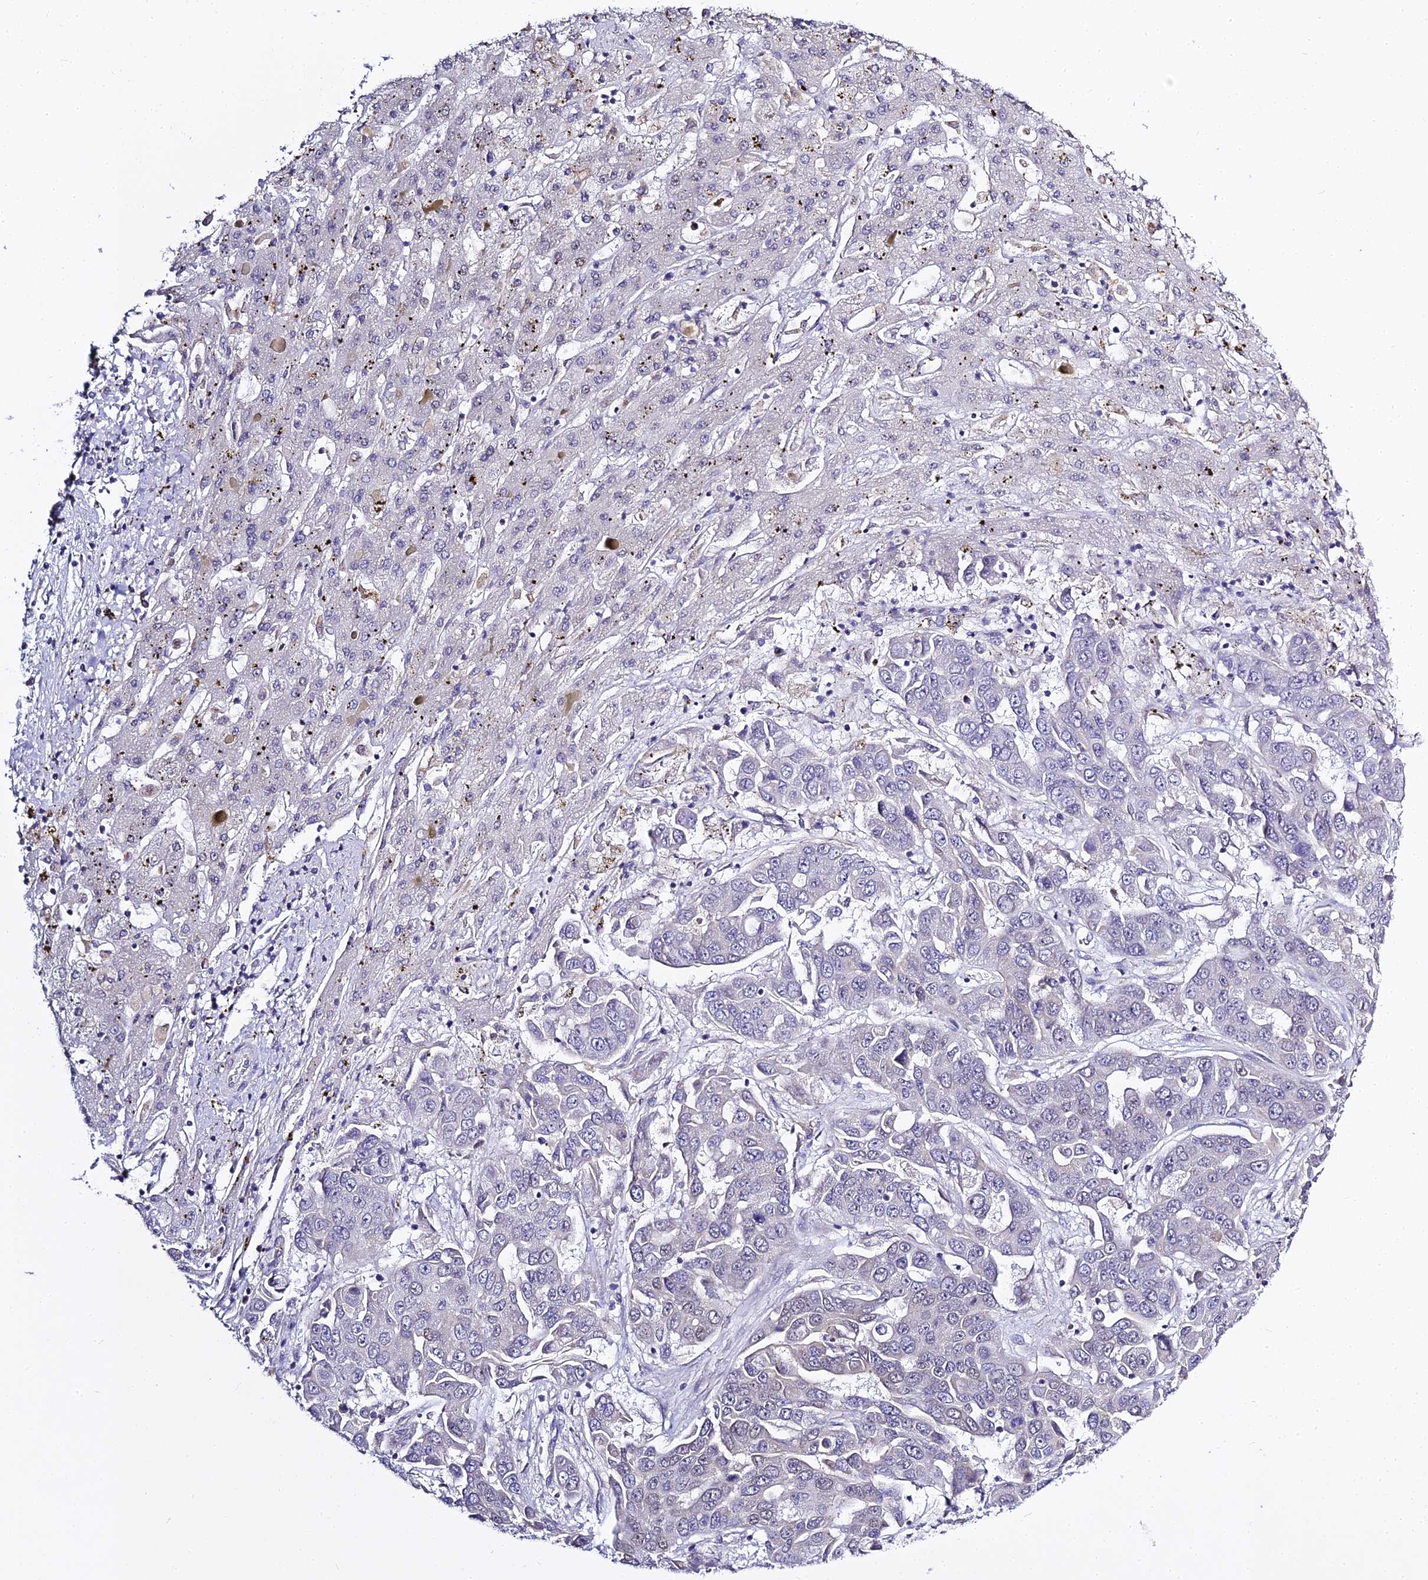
{"staining": {"intensity": "negative", "quantity": "none", "location": "none"}, "tissue": "liver cancer", "cell_type": "Tumor cells", "image_type": "cancer", "snomed": [{"axis": "morphology", "description": "Cholangiocarcinoma"}, {"axis": "topography", "description": "Liver"}], "caption": "A histopathology image of human liver cancer is negative for staining in tumor cells. (DAB (3,3'-diaminobenzidine) IHC visualized using brightfield microscopy, high magnification).", "gene": "SERP1", "patient": {"sex": "female", "age": 52}}